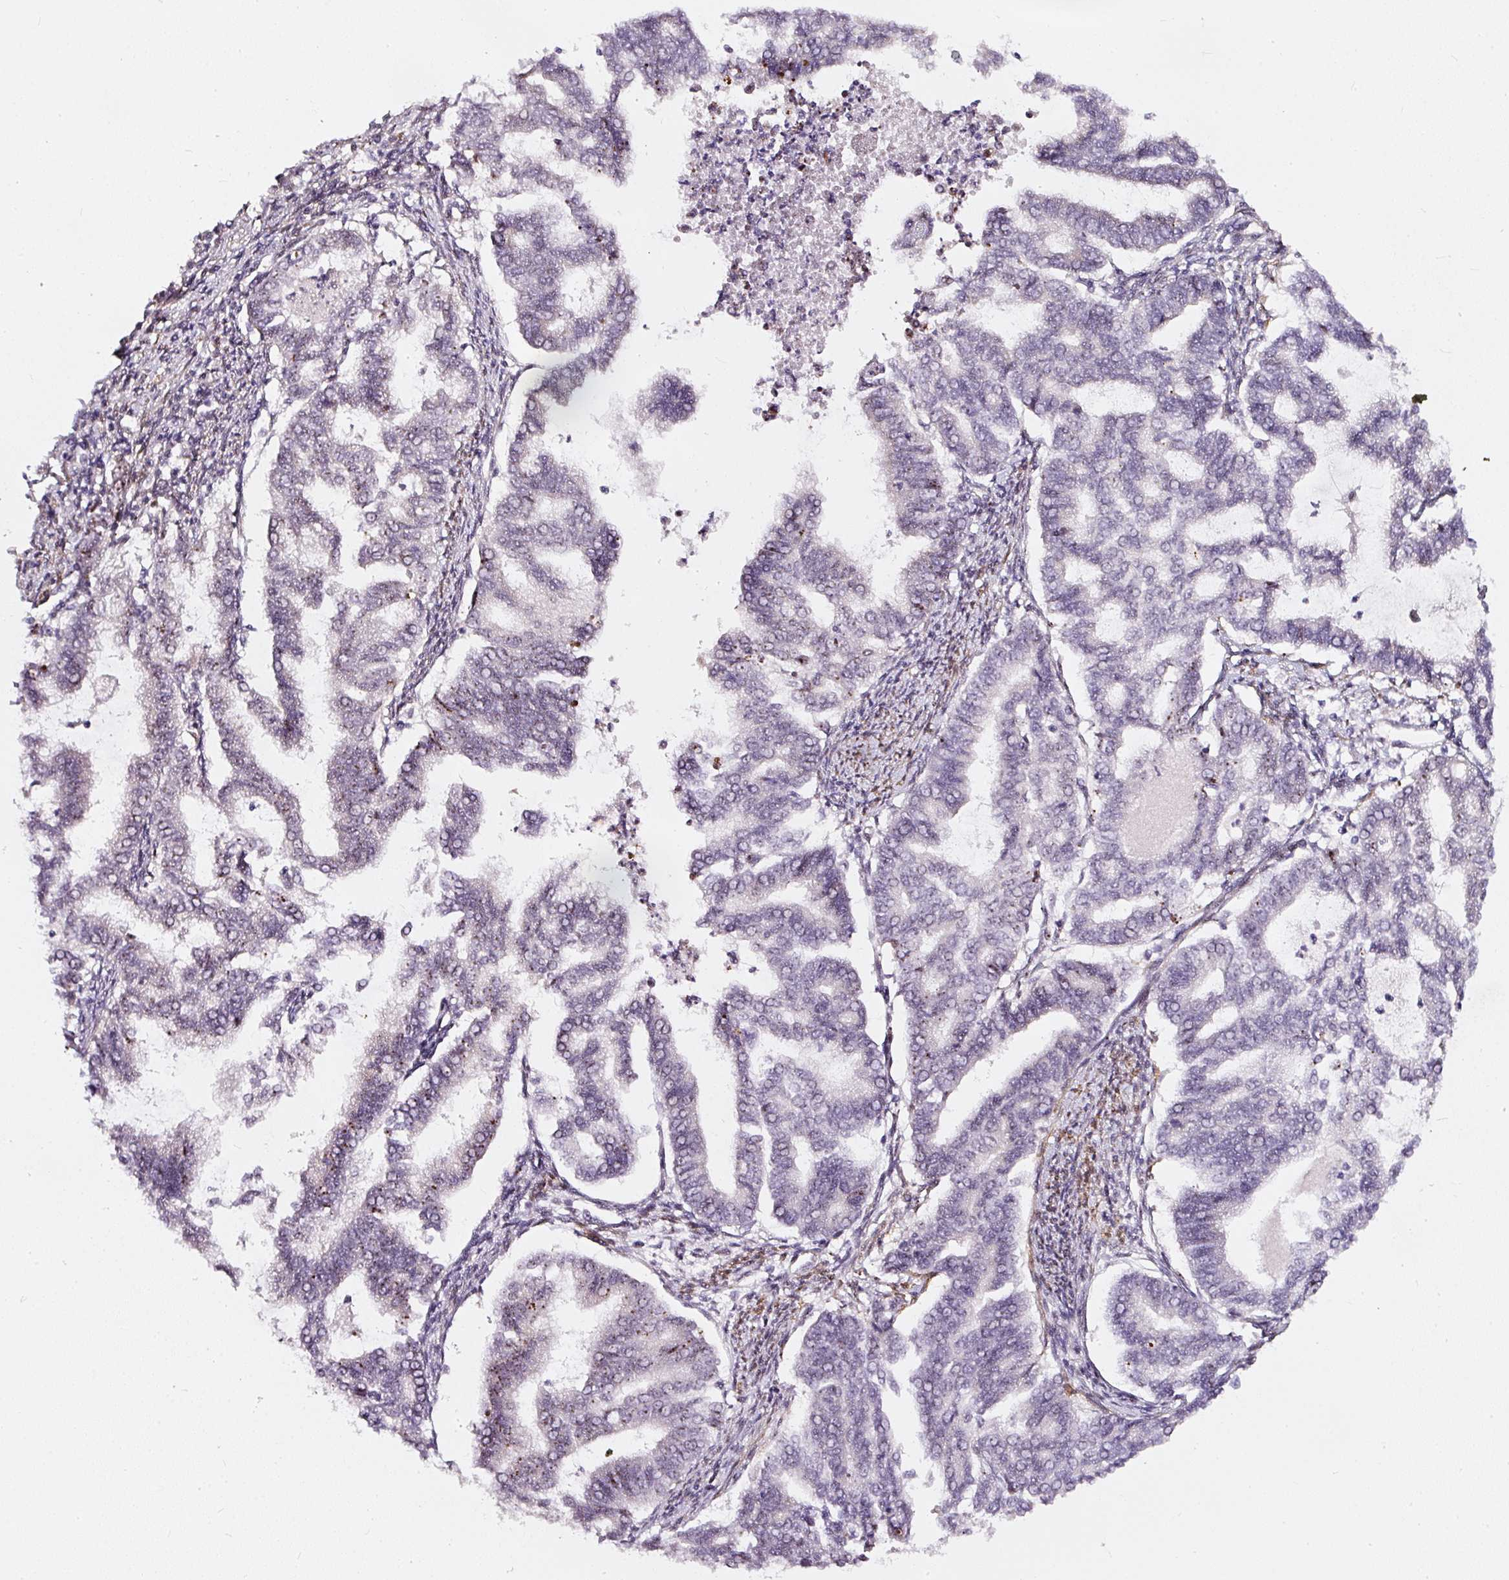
{"staining": {"intensity": "negative", "quantity": "none", "location": "none"}, "tissue": "endometrial cancer", "cell_type": "Tumor cells", "image_type": "cancer", "snomed": [{"axis": "morphology", "description": "Adenocarcinoma, NOS"}, {"axis": "topography", "description": "Endometrium"}], "caption": "Immunohistochemistry photomicrograph of human endometrial adenocarcinoma stained for a protein (brown), which displays no positivity in tumor cells.", "gene": "MXRA8", "patient": {"sex": "female", "age": 79}}